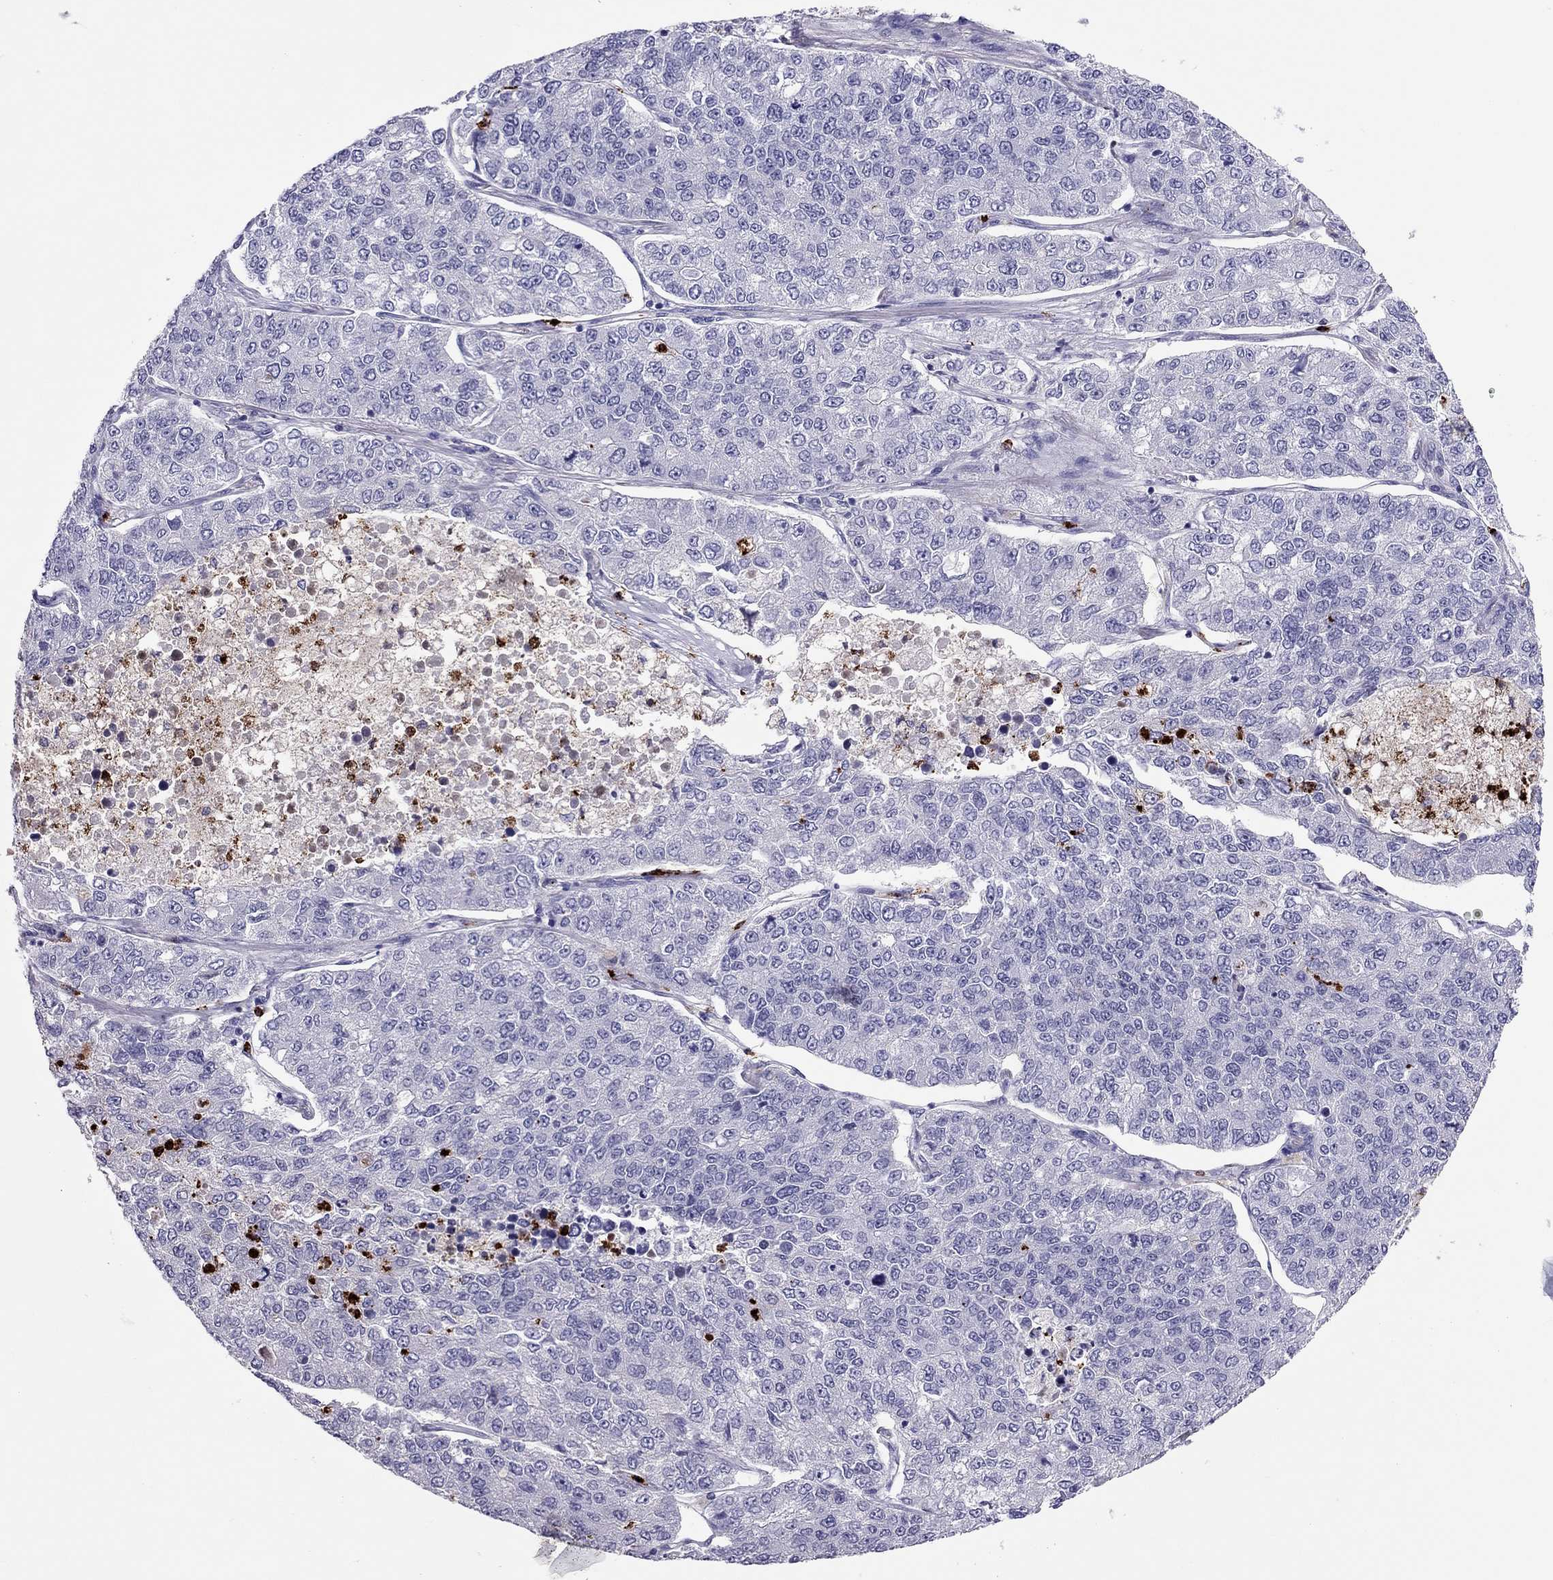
{"staining": {"intensity": "negative", "quantity": "none", "location": "none"}, "tissue": "lung cancer", "cell_type": "Tumor cells", "image_type": "cancer", "snomed": [{"axis": "morphology", "description": "Adenocarcinoma, NOS"}, {"axis": "topography", "description": "Lung"}], "caption": "This is an immunohistochemistry (IHC) photomicrograph of human lung cancer. There is no positivity in tumor cells.", "gene": "CCL27", "patient": {"sex": "male", "age": 49}}